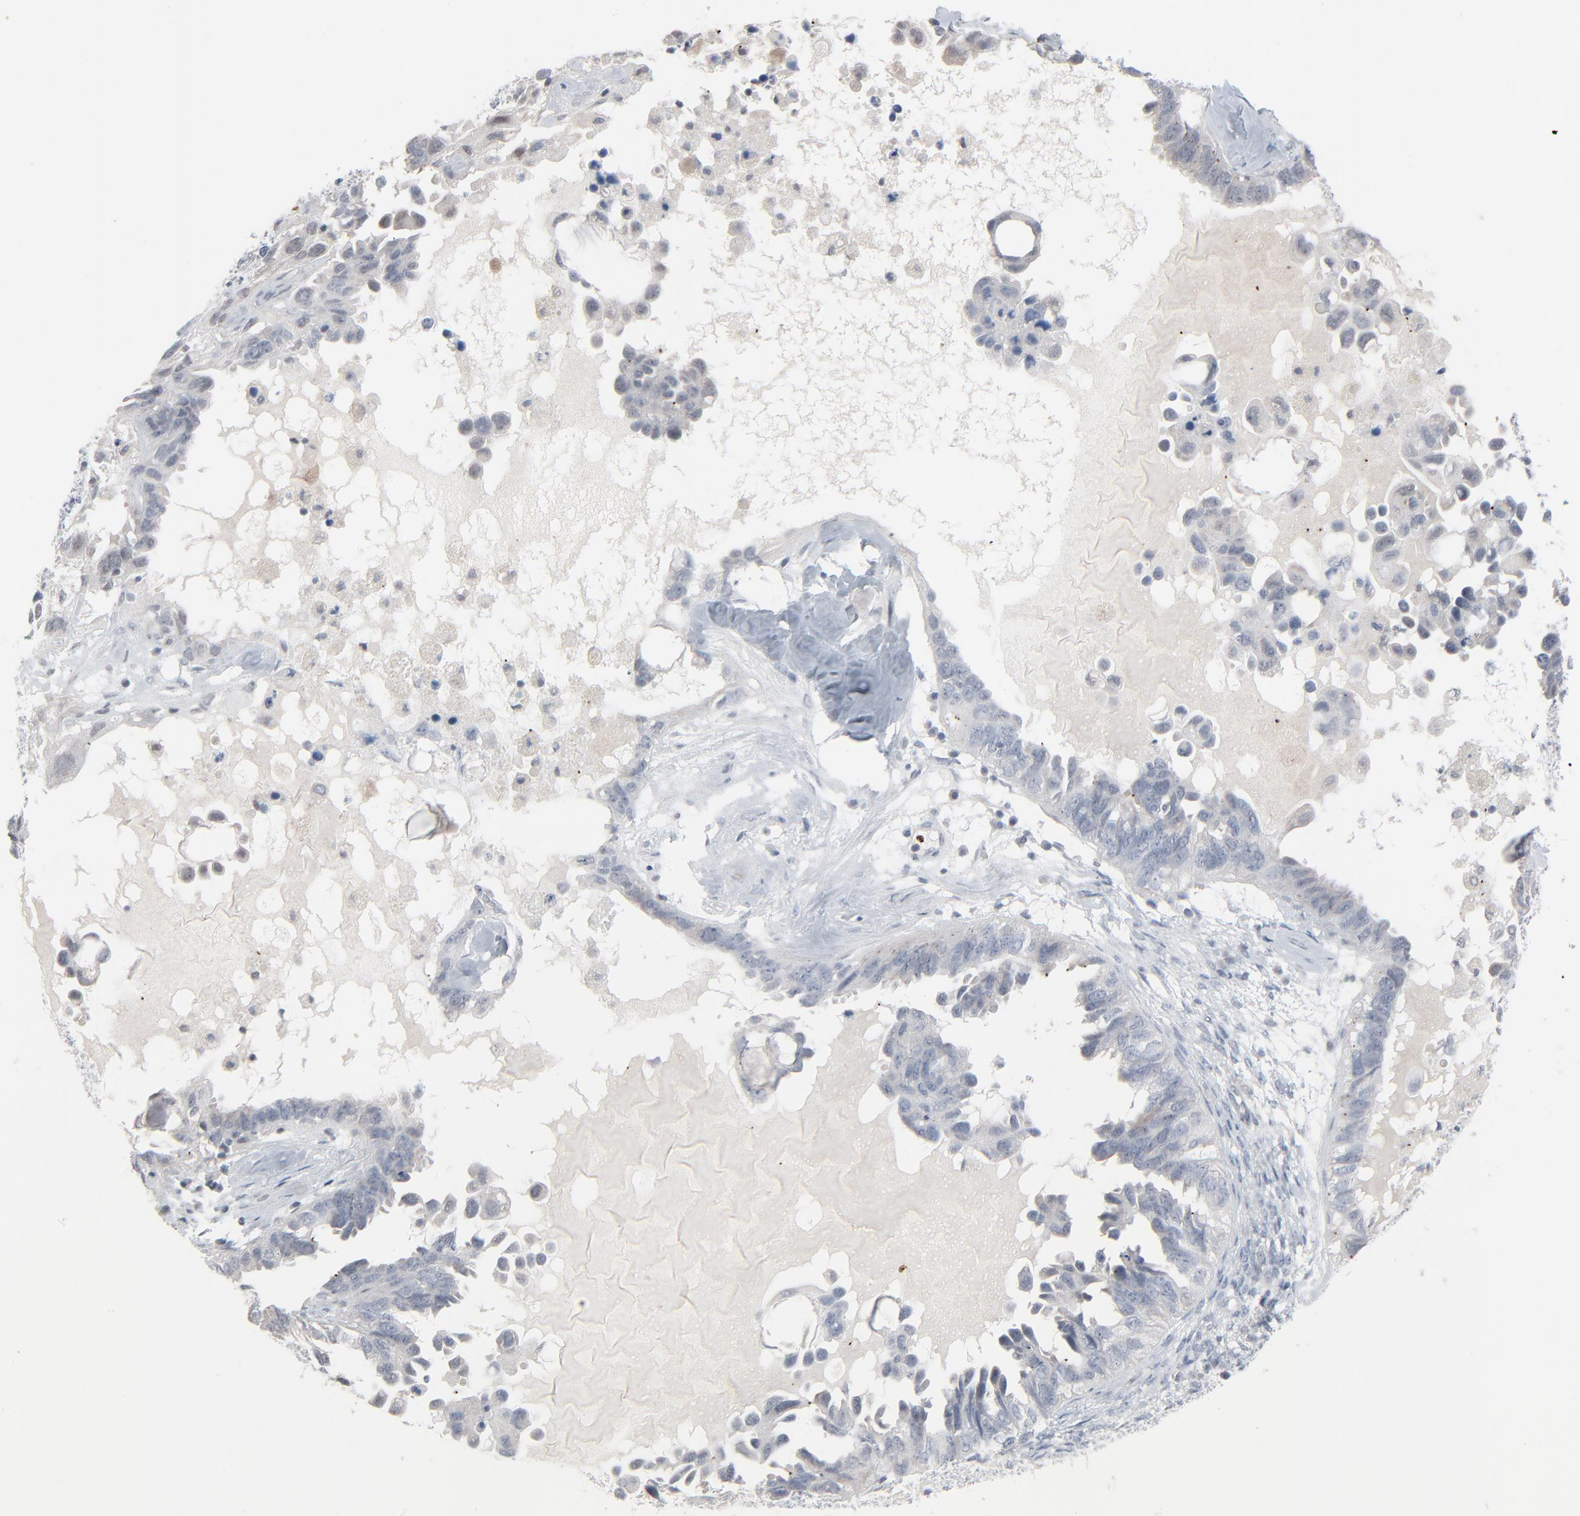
{"staining": {"intensity": "negative", "quantity": "none", "location": "none"}, "tissue": "ovarian cancer", "cell_type": "Tumor cells", "image_type": "cancer", "snomed": [{"axis": "morphology", "description": "Cystadenocarcinoma, serous, NOS"}, {"axis": "topography", "description": "Ovary"}], "caption": "Immunohistochemical staining of human ovarian cancer shows no significant staining in tumor cells.", "gene": "SAGE1", "patient": {"sex": "female", "age": 82}}